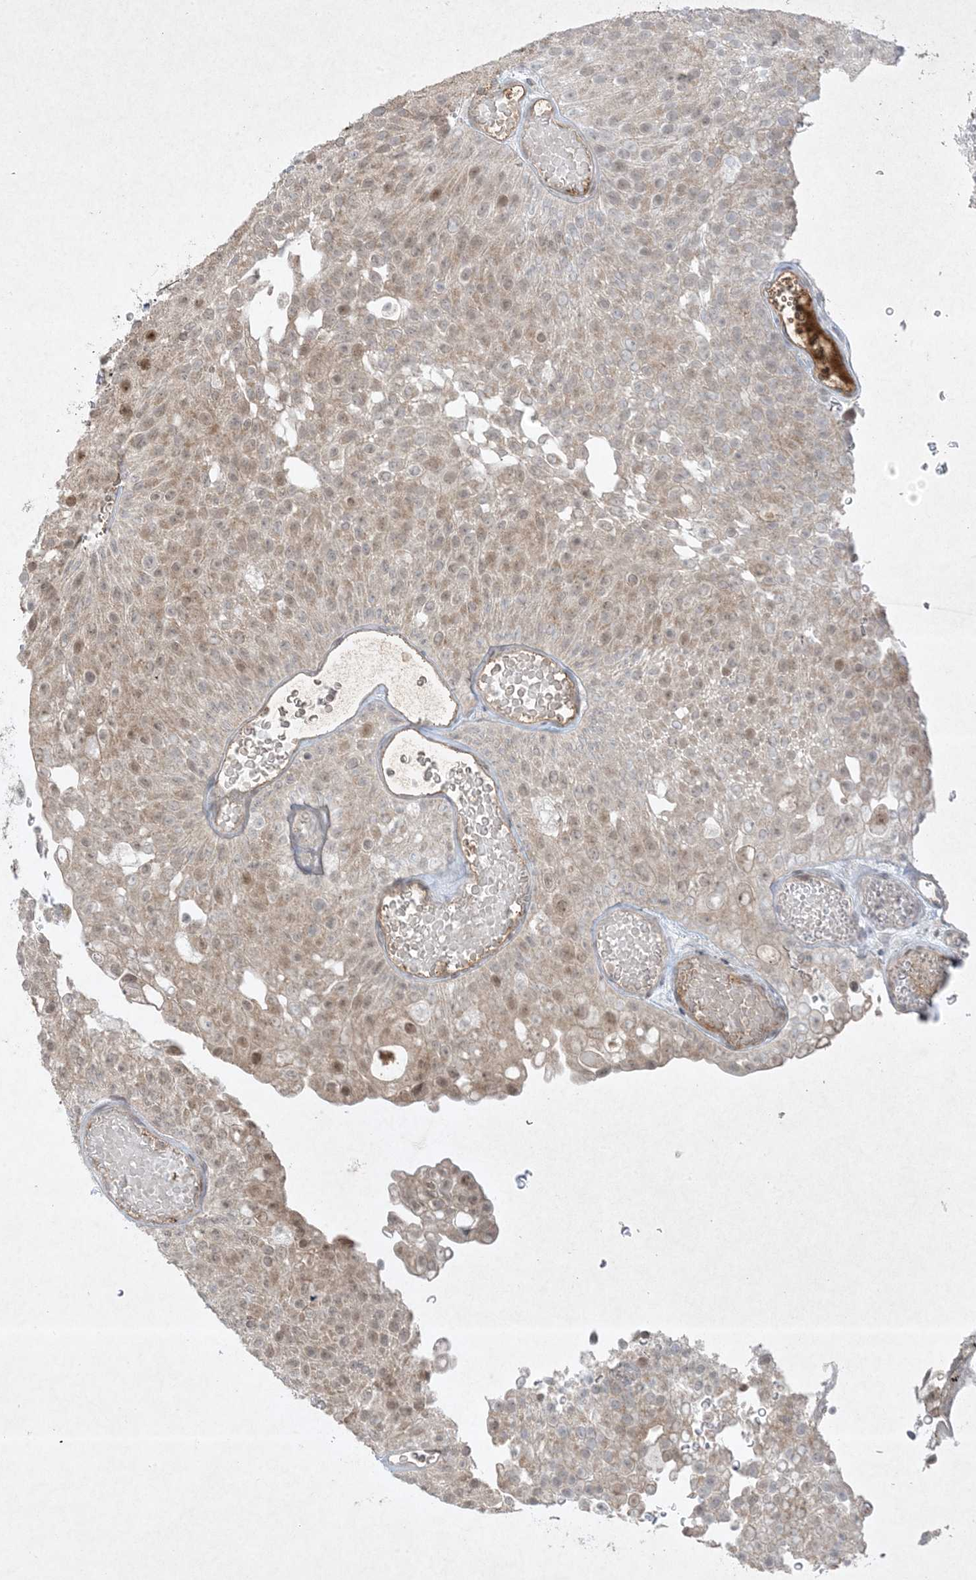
{"staining": {"intensity": "weak", "quantity": "25%-75%", "location": "cytoplasmic/membranous,nuclear"}, "tissue": "urothelial cancer", "cell_type": "Tumor cells", "image_type": "cancer", "snomed": [{"axis": "morphology", "description": "Urothelial carcinoma, Low grade"}, {"axis": "topography", "description": "Urinary bladder"}], "caption": "Human low-grade urothelial carcinoma stained with a brown dye shows weak cytoplasmic/membranous and nuclear positive positivity in about 25%-75% of tumor cells.", "gene": "FETUB", "patient": {"sex": "male", "age": 78}}